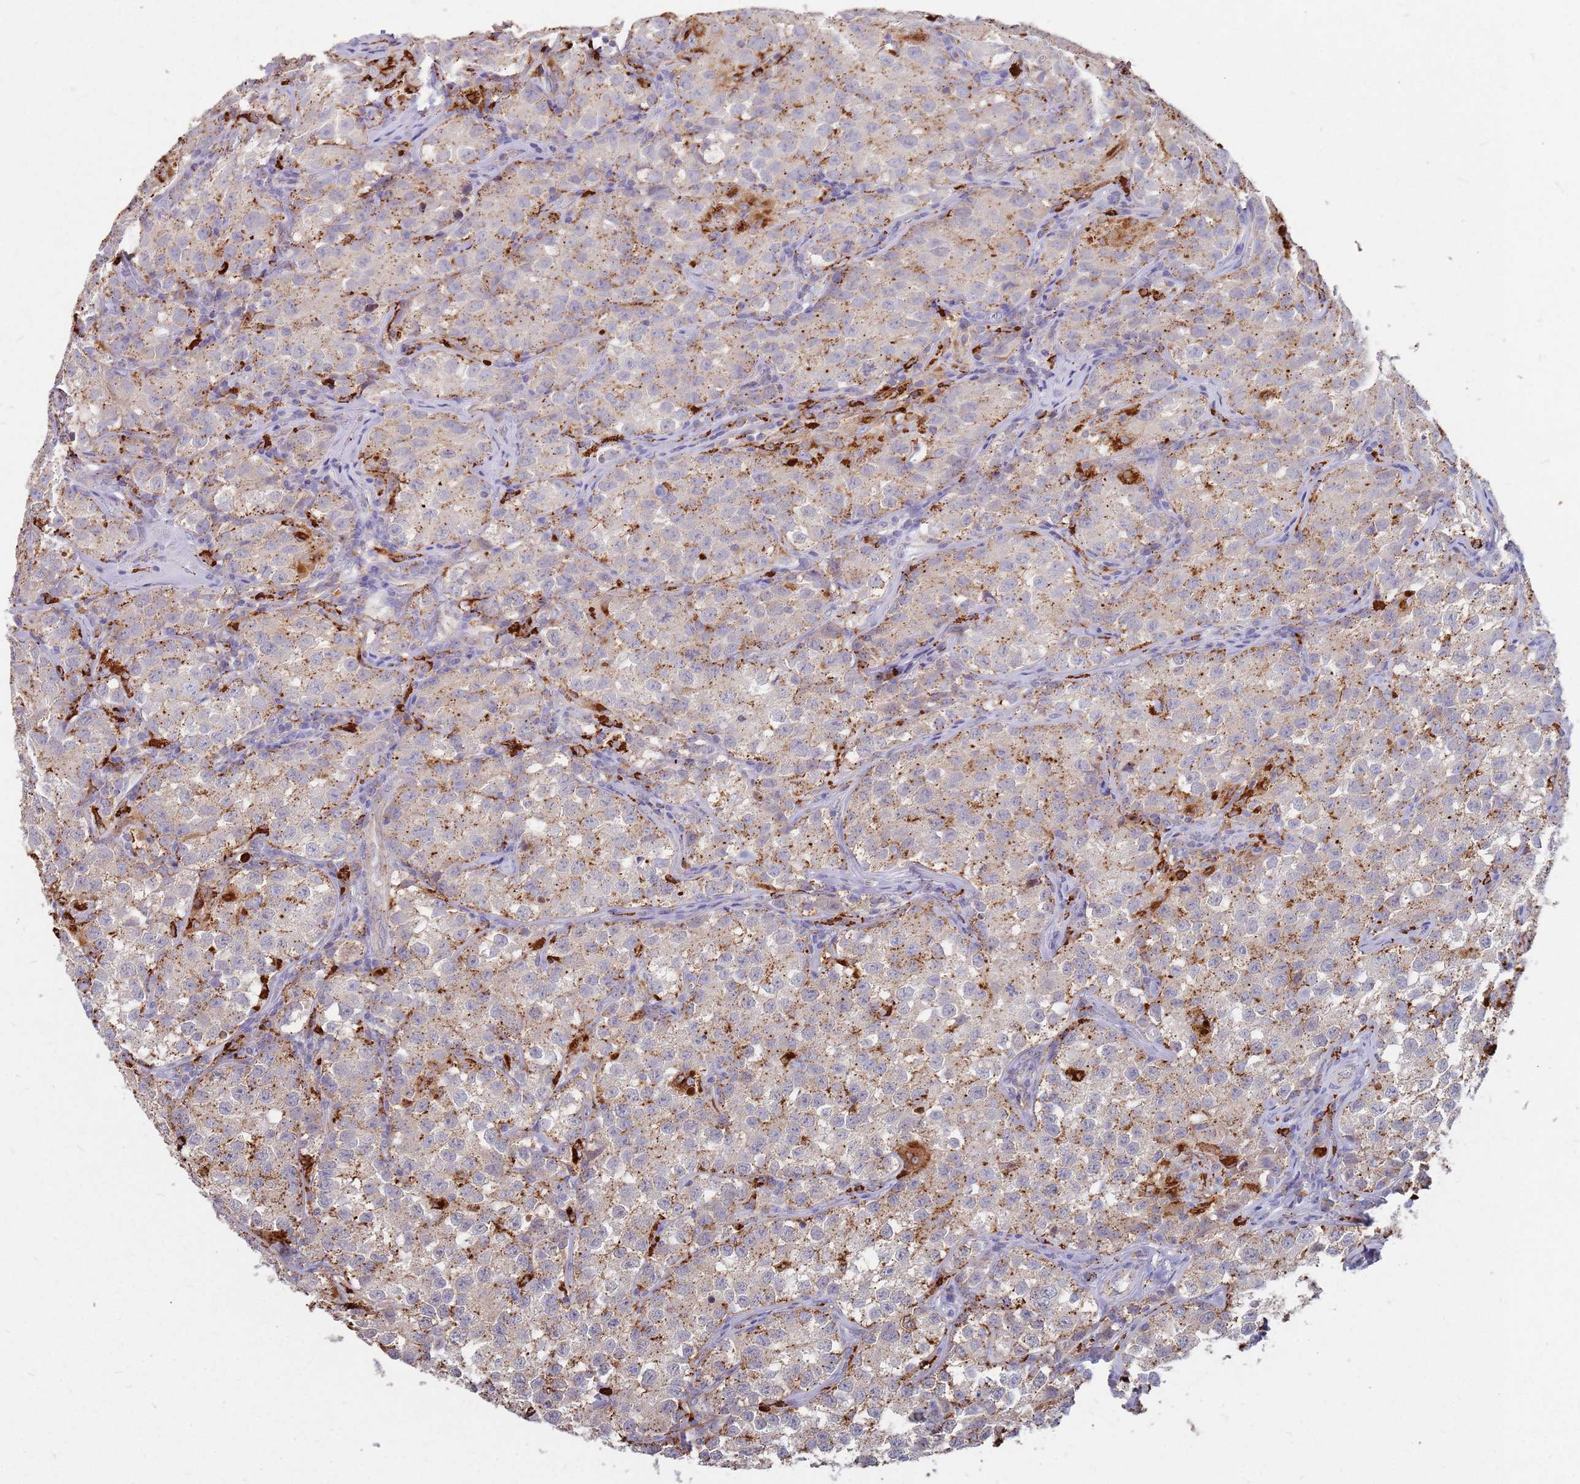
{"staining": {"intensity": "moderate", "quantity": "<25%", "location": "cytoplasmic/membranous"}, "tissue": "testis cancer", "cell_type": "Tumor cells", "image_type": "cancer", "snomed": [{"axis": "morphology", "description": "Seminoma, NOS"}, {"axis": "morphology", "description": "Carcinoma, Embryonal, NOS"}, {"axis": "topography", "description": "Testis"}], "caption": "Seminoma (testis) stained with IHC reveals moderate cytoplasmic/membranous staining in about <25% of tumor cells. (brown staining indicates protein expression, while blue staining denotes nuclei).", "gene": "TMEM229B", "patient": {"sex": "male", "age": 43}}